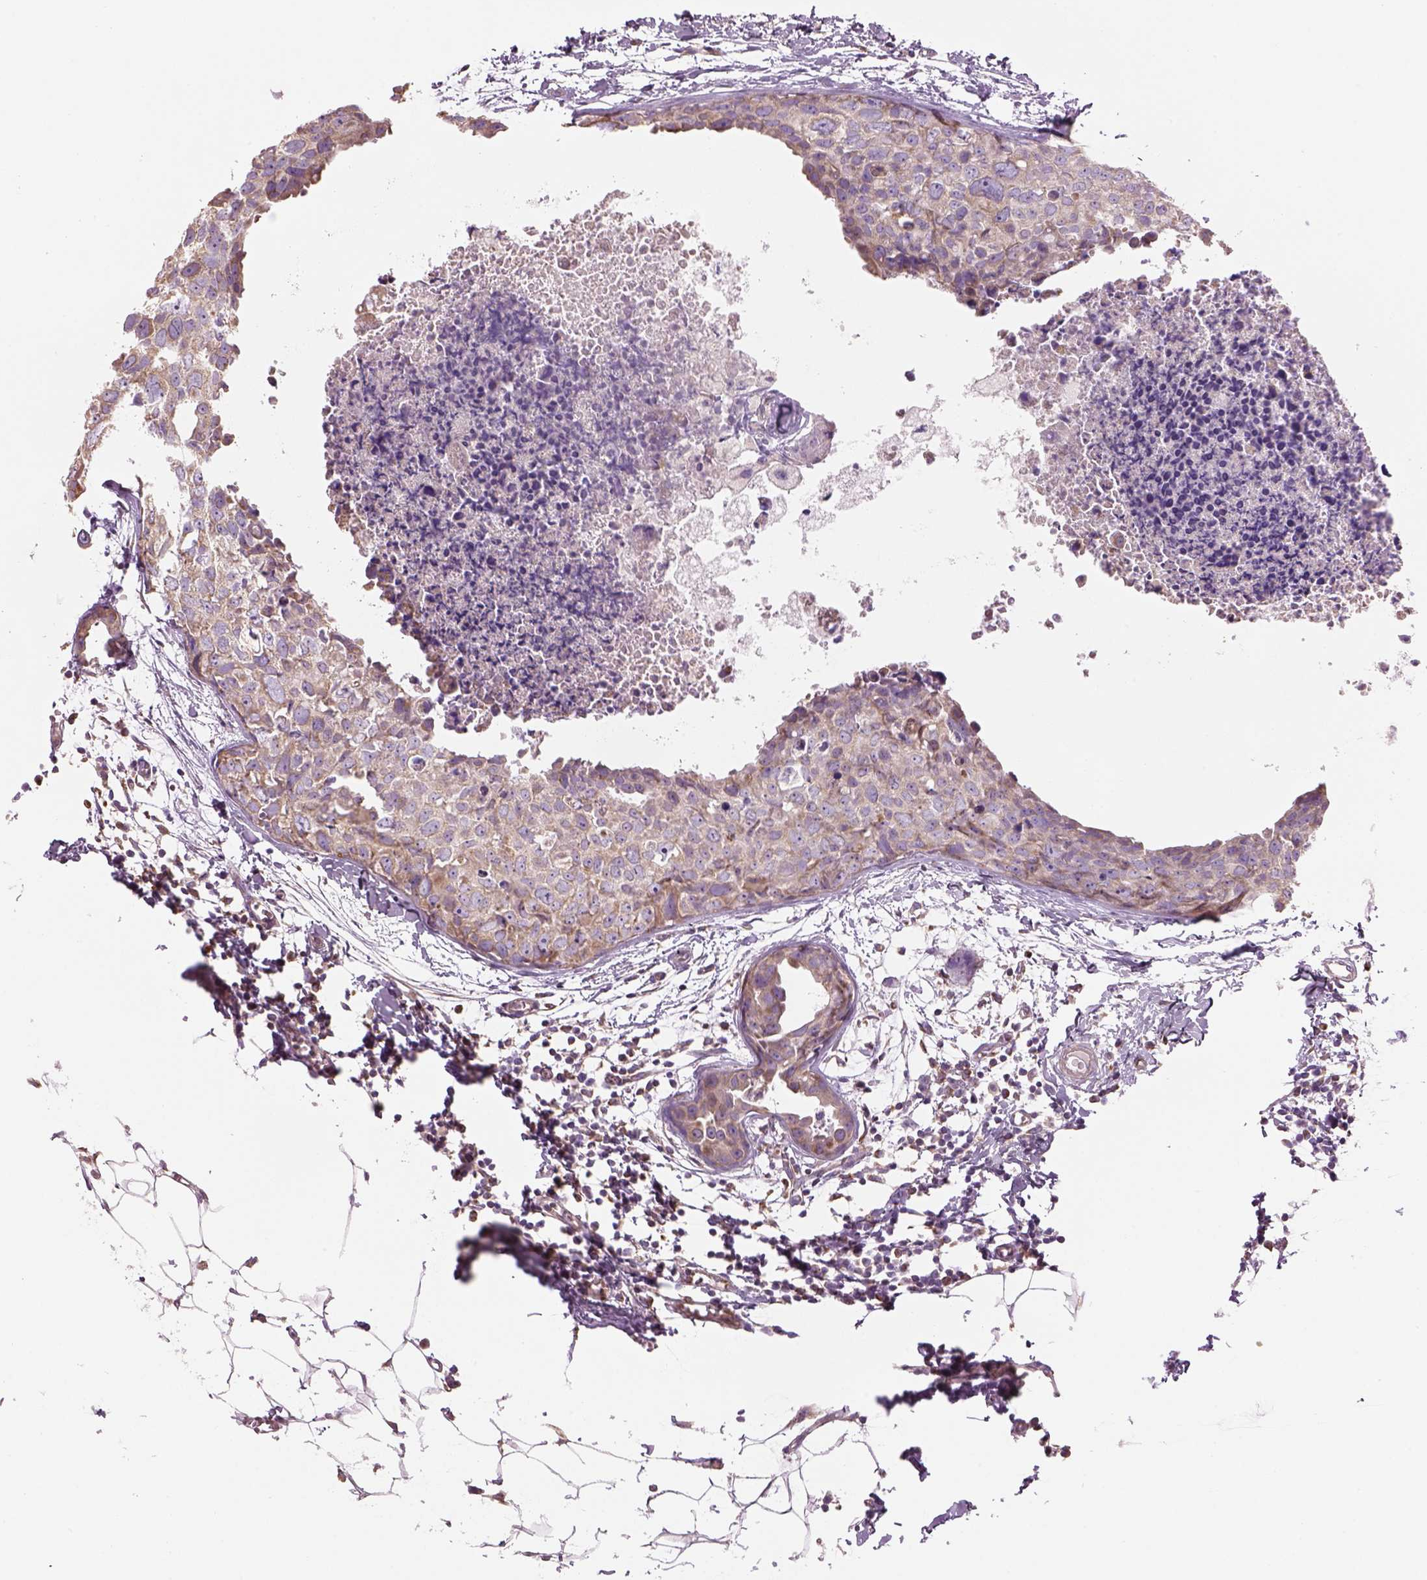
{"staining": {"intensity": "weak", "quantity": "25%-75%", "location": "cytoplasmic/membranous"}, "tissue": "breast cancer", "cell_type": "Tumor cells", "image_type": "cancer", "snomed": [{"axis": "morphology", "description": "Duct carcinoma"}, {"axis": "topography", "description": "Breast"}], "caption": "Protein expression analysis of human breast cancer reveals weak cytoplasmic/membranous staining in about 25%-75% of tumor cells. (IHC, brightfield microscopy, high magnification).", "gene": "IFT52", "patient": {"sex": "female", "age": 38}}